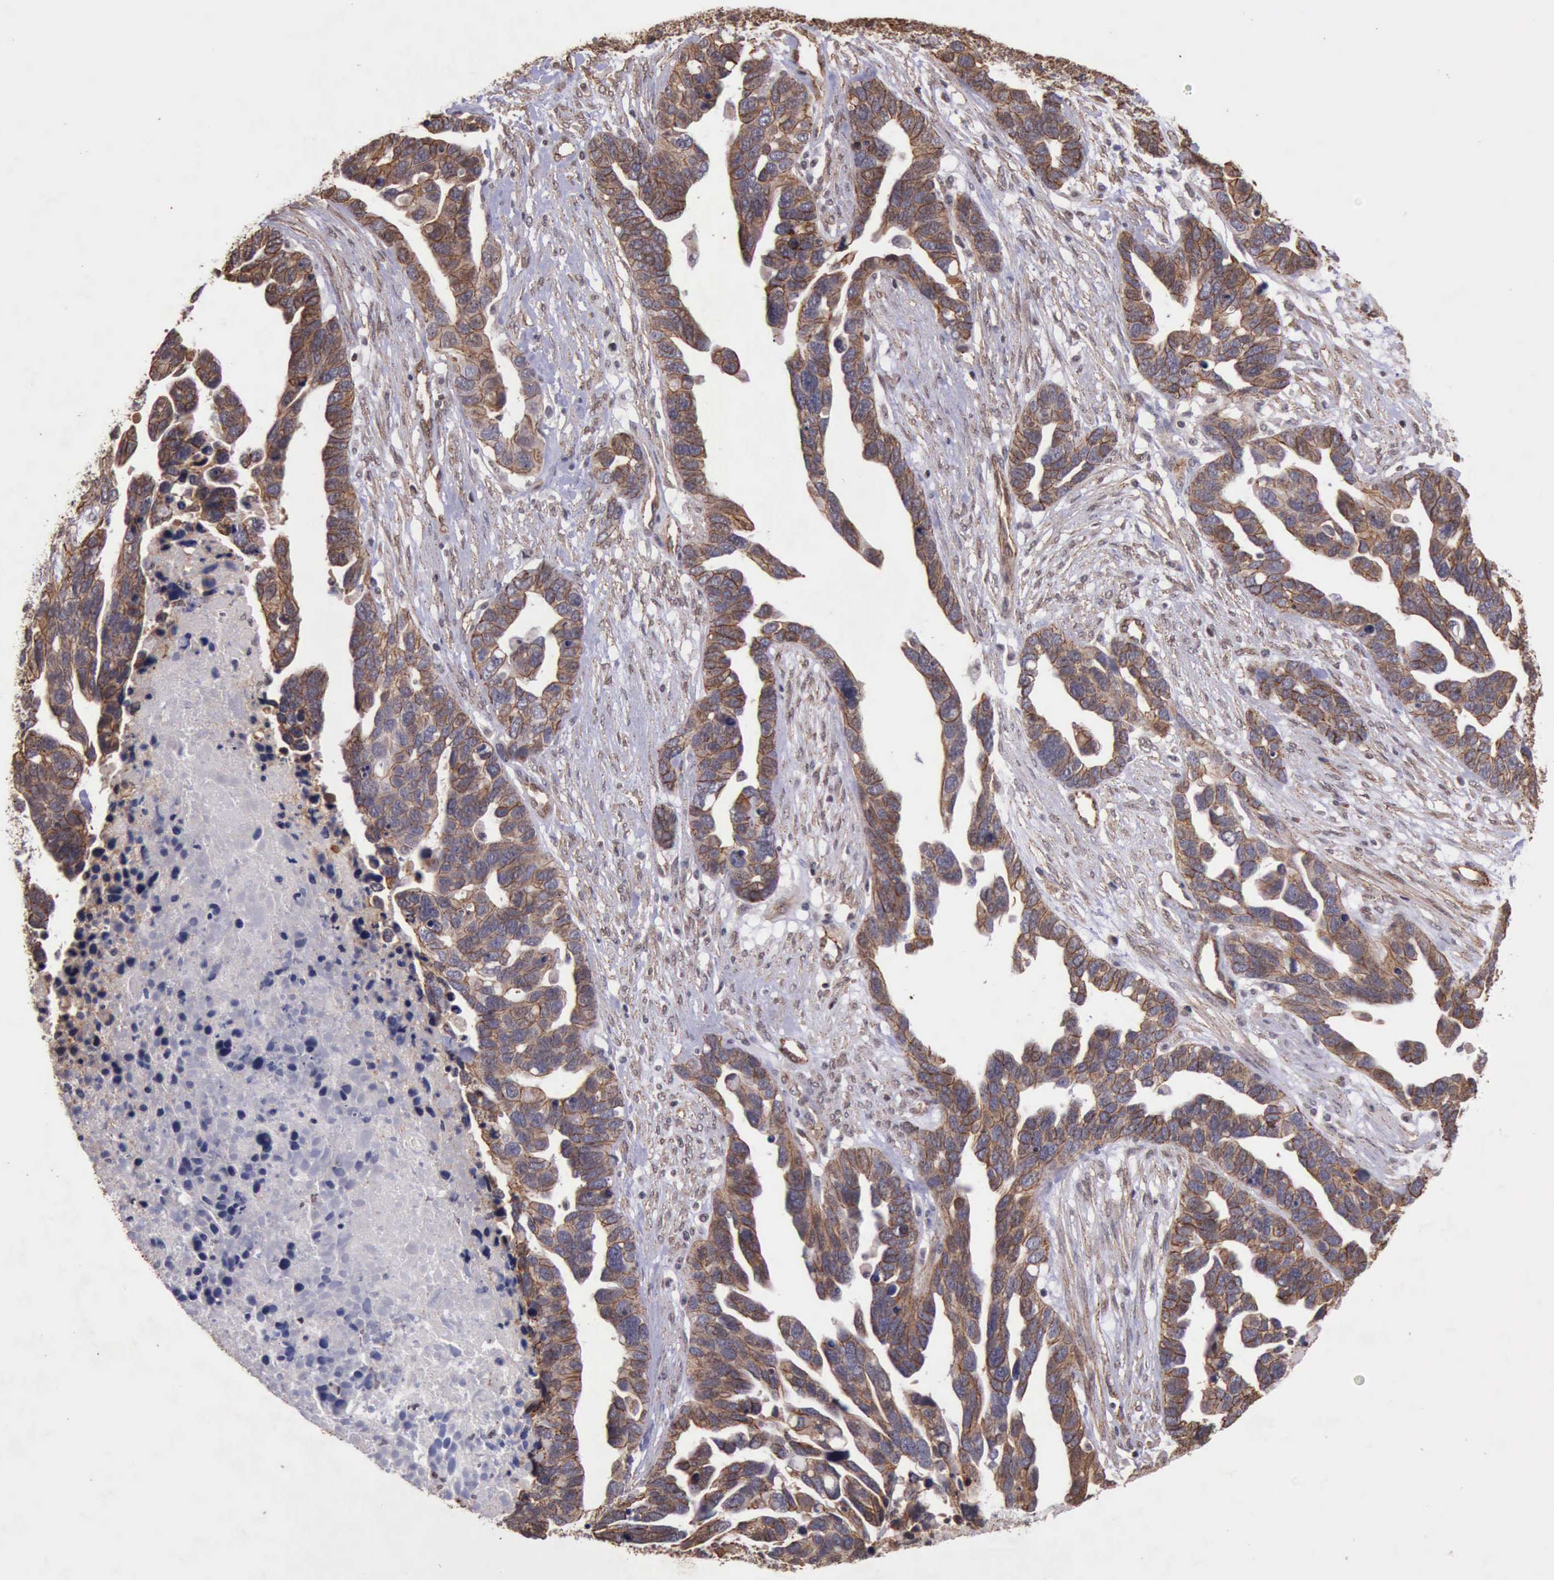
{"staining": {"intensity": "moderate", "quantity": ">75%", "location": "cytoplasmic/membranous"}, "tissue": "ovarian cancer", "cell_type": "Tumor cells", "image_type": "cancer", "snomed": [{"axis": "morphology", "description": "Cystadenocarcinoma, serous, NOS"}, {"axis": "topography", "description": "Ovary"}], "caption": "Moderate cytoplasmic/membranous positivity is present in approximately >75% of tumor cells in ovarian cancer.", "gene": "CTNNB1", "patient": {"sex": "female", "age": 54}}